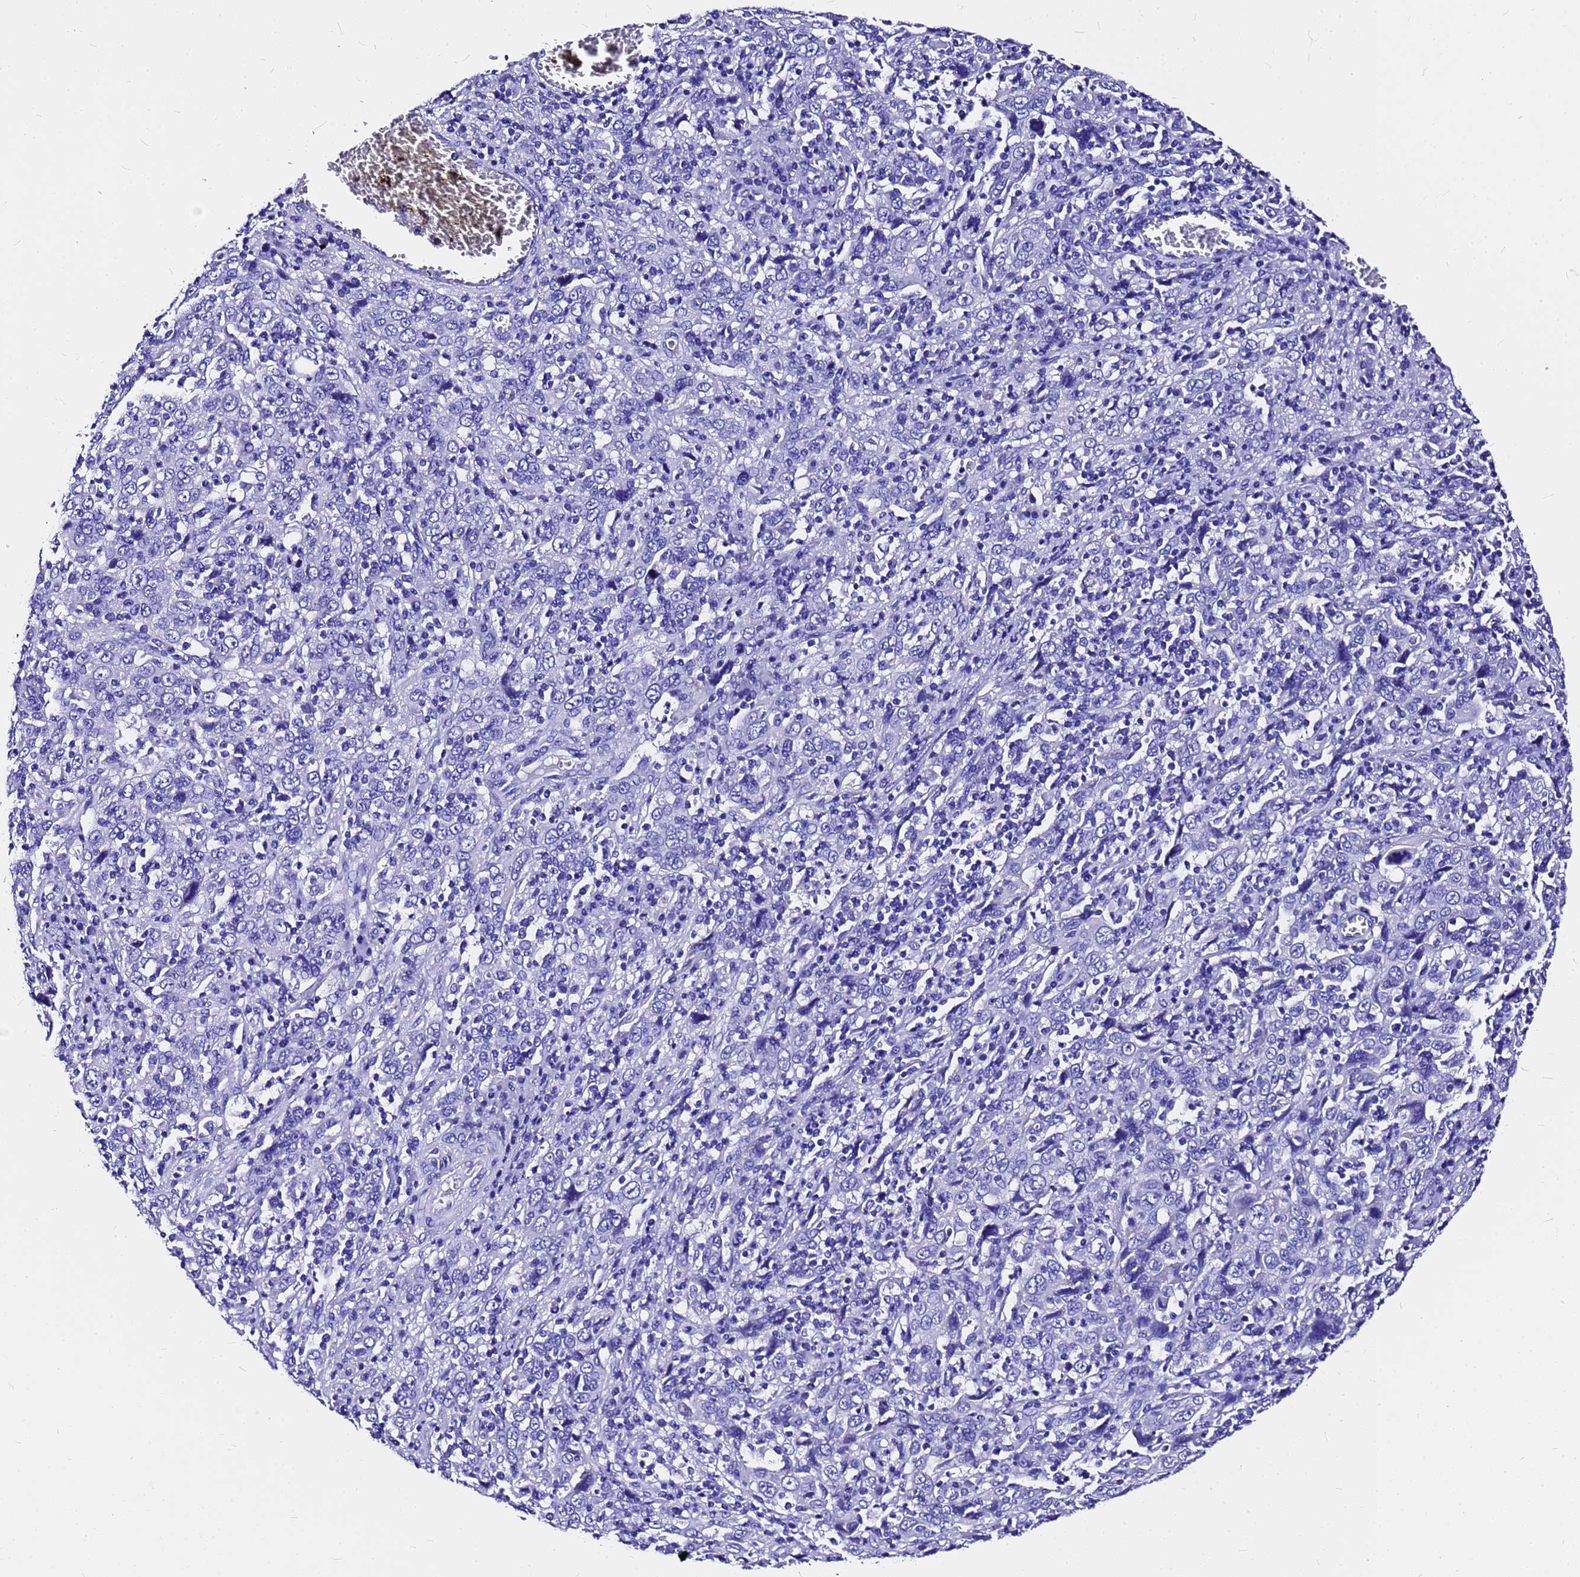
{"staining": {"intensity": "negative", "quantity": "none", "location": "none"}, "tissue": "cervical cancer", "cell_type": "Tumor cells", "image_type": "cancer", "snomed": [{"axis": "morphology", "description": "Squamous cell carcinoma, NOS"}, {"axis": "topography", "description": "Cervix"}], "caption": "This photomicrograph is of cervical cancer (squamous cell carcinoma) stained with immunohistochemistry to label a protein in brown with the nuclei are counter-stained blue. There is no expression in tumor cells.", "gene": "HERC4", "patient": {"sex": "female", "age": 46}}